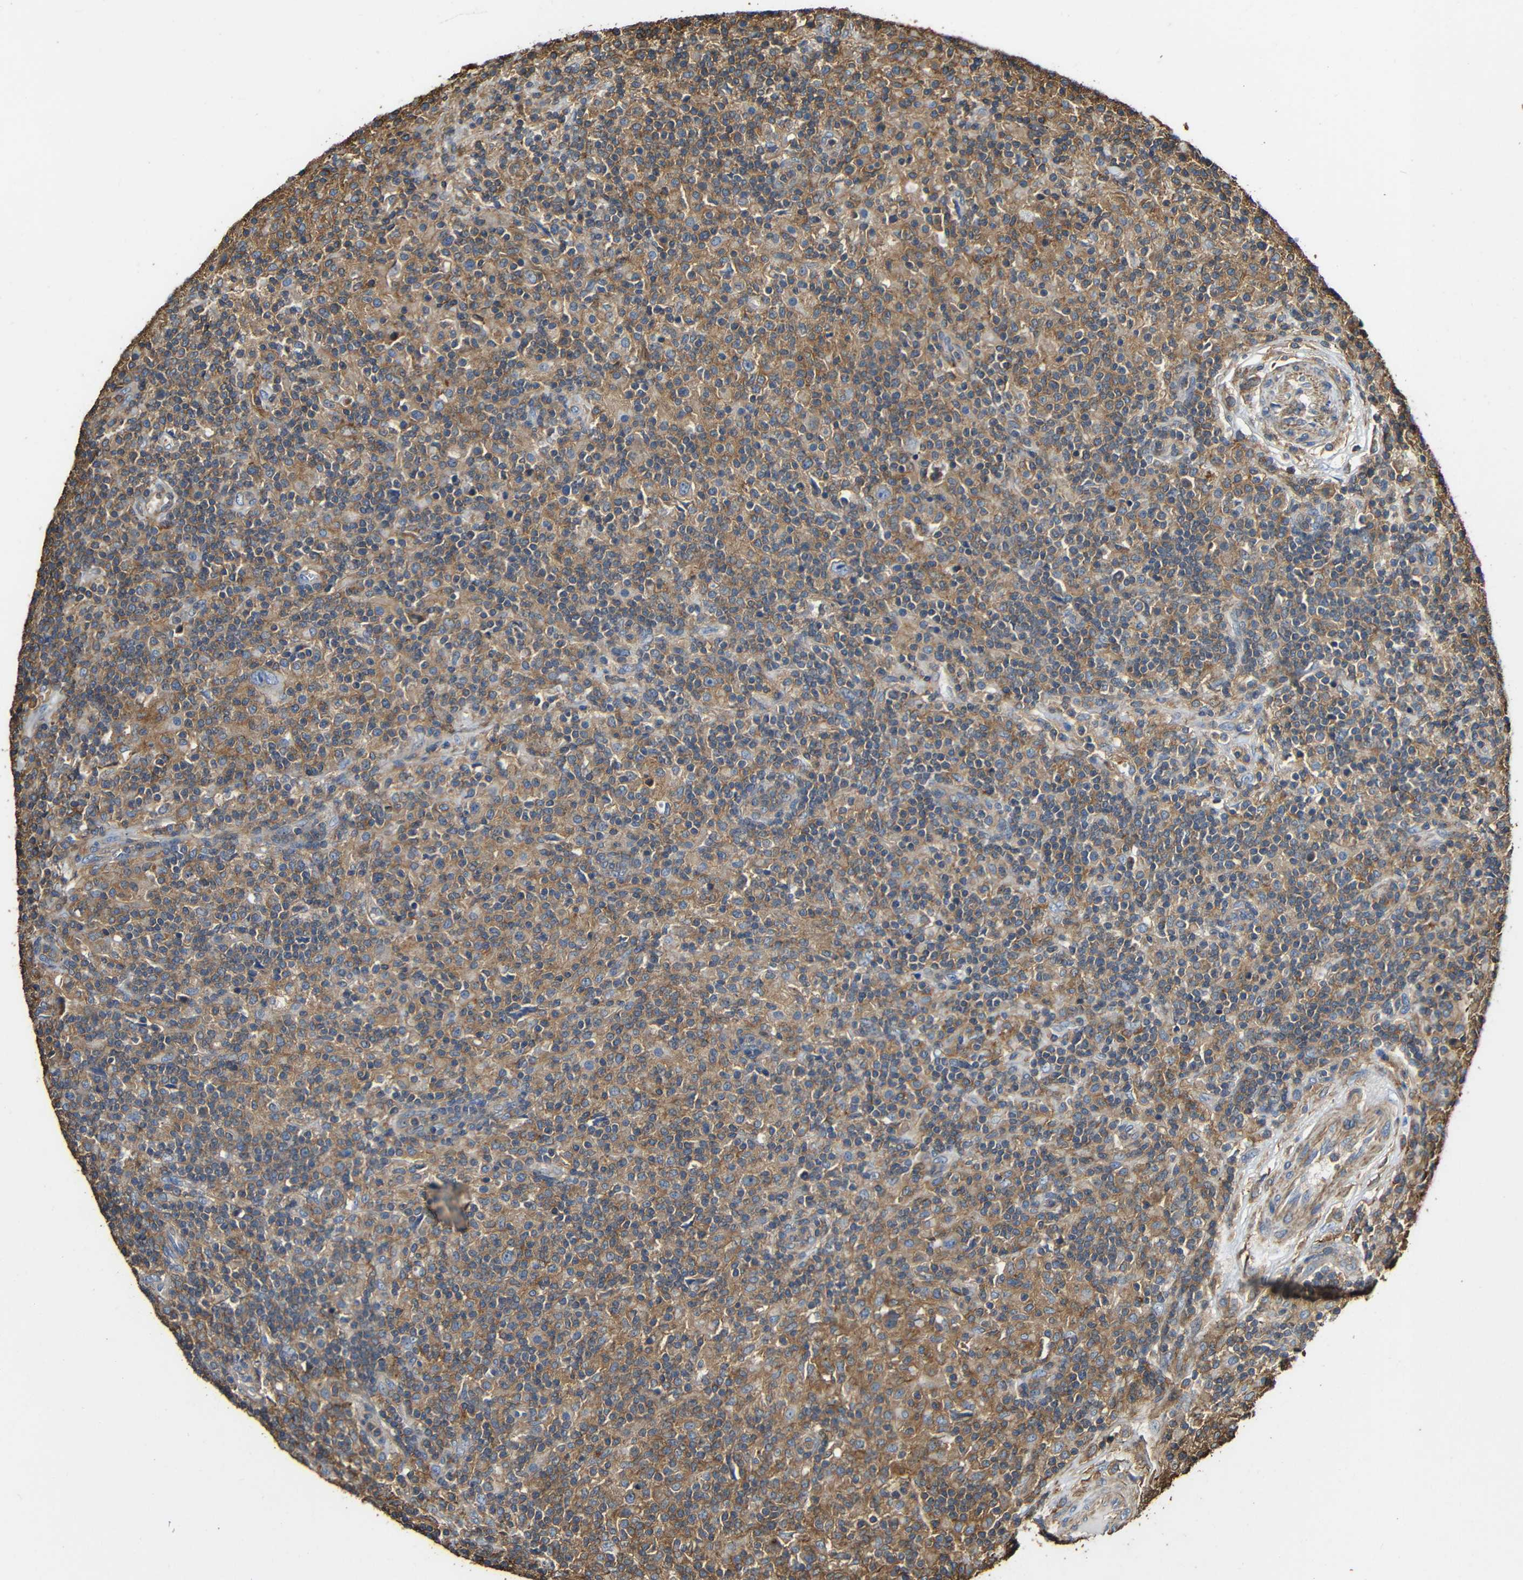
{"staining": {"intensity": "negative", "quantity": "none", "location": "none"}, "tissue": "lymphoma", "cell_type": "Tumor cells", "image_type": "cancer", "snomed": [{"axis": "morphology", "description": "Hodgkin's disease, NOS"}, {"axis": "topography", "description": "Lymph node"}], "caption": "DAB (3,3'-diaminobenzidine) immunohistochemical staining of human Hodgkin's disease exhibits no significant positivity in tumor cells. (Stains: DAB immunohistochemistry (IHC) with hematoxylin counter stain, Microscopy: brightfield microscopy at high magnification).", "gene": "RHOT2", "patient": {"sex": "male", "age": 70}}